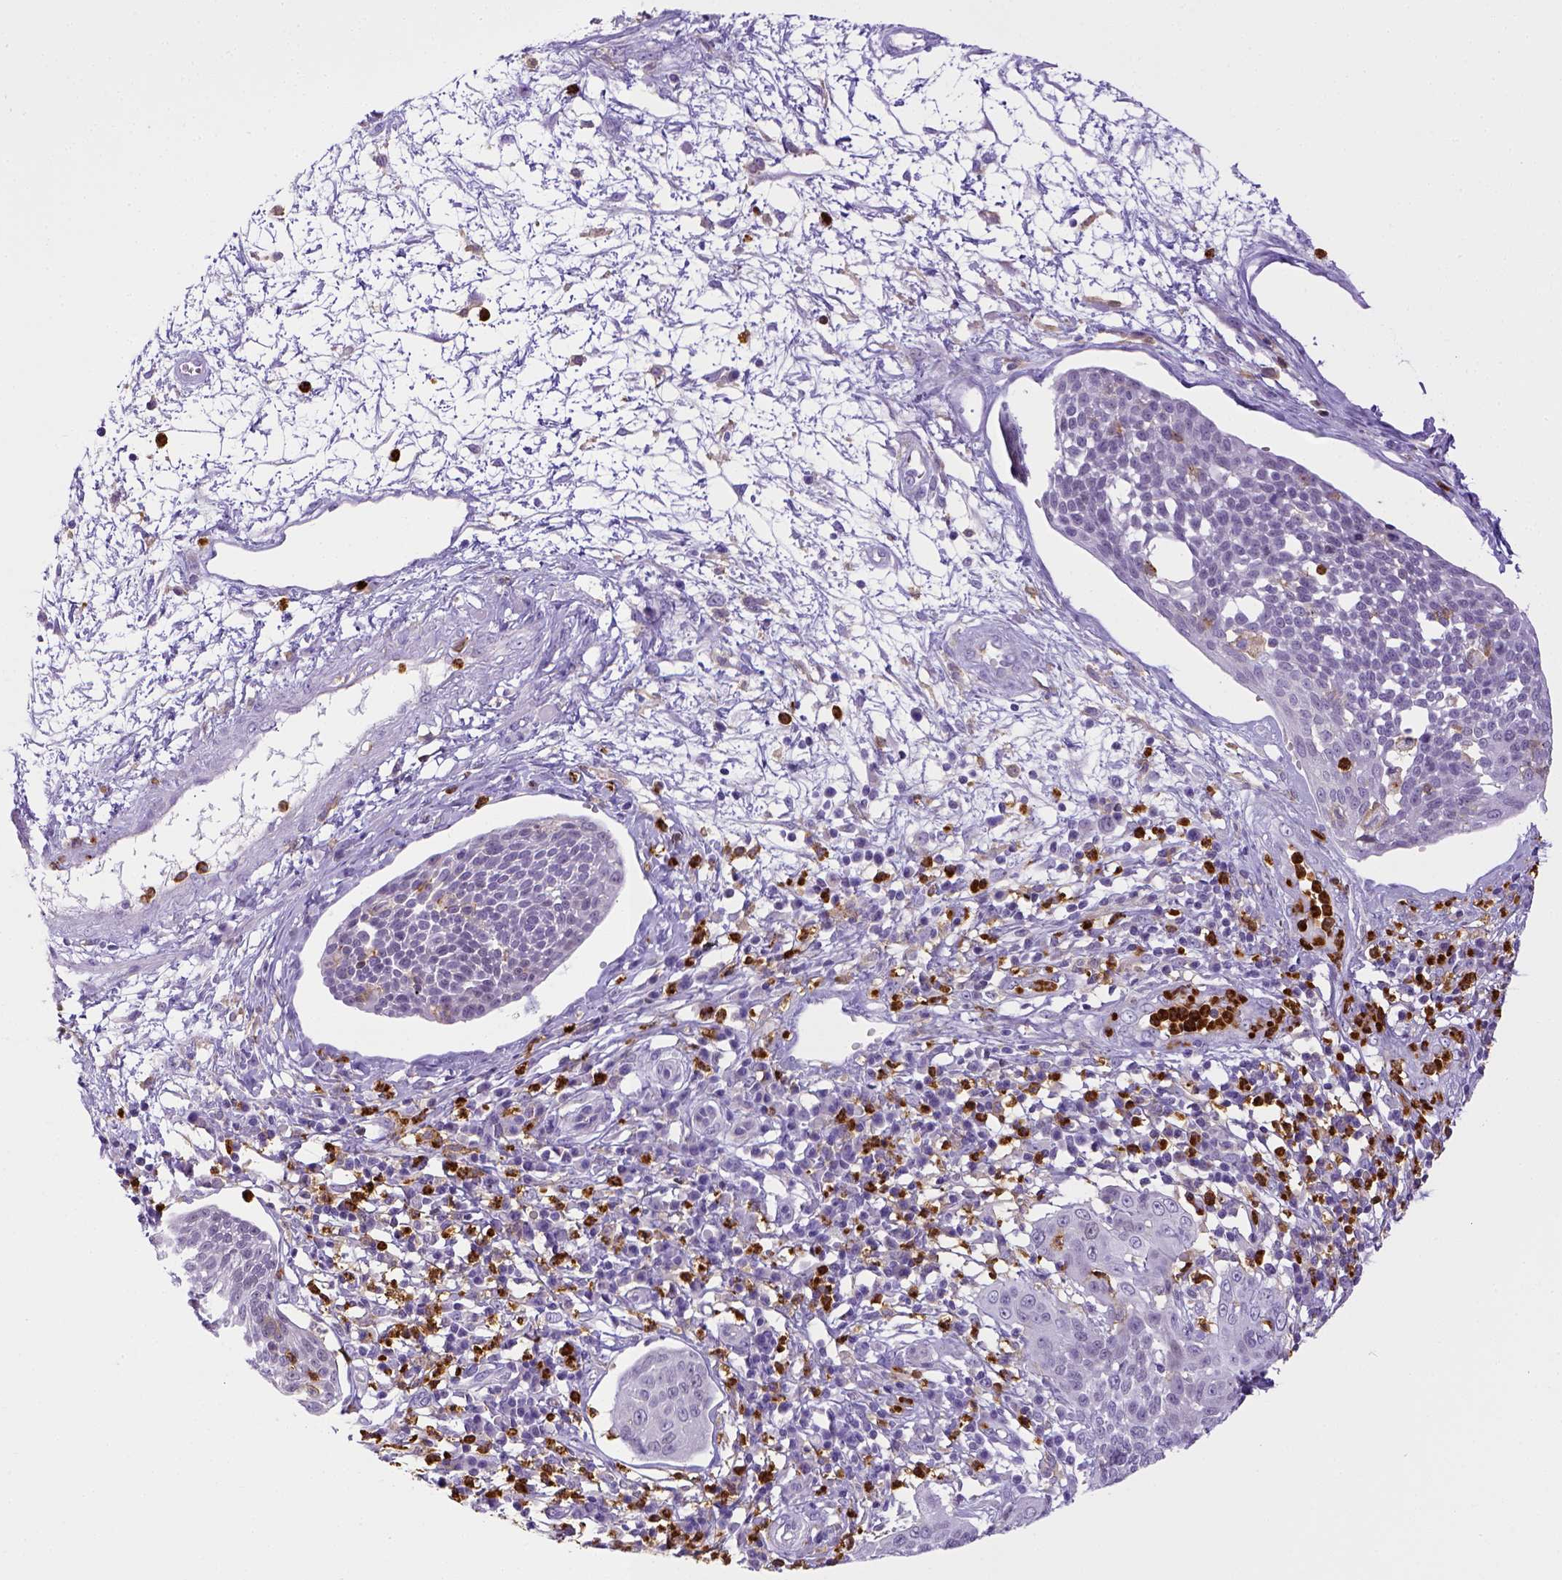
{"staining": {"intensity": "negative", "quantity": "none", "location": "none"}, "tissue": "cervical cancer", "cell_type": "Tumor cells", "image_type": "cancer", "snomed": [{"axis": "morphology", "description": "Squamous cell carcinoma, NOS"}, {"axis": "topography", "description": "Cervix"}], "caption": "Immunohistochemistry (IHC) image of neoplastic tissue: human cervical cancer stained with DAB demonstrates no significant protein positivity in tumor cells.", "gene": "ITGAM", "patient": {"sex": "female", "age": 34}}